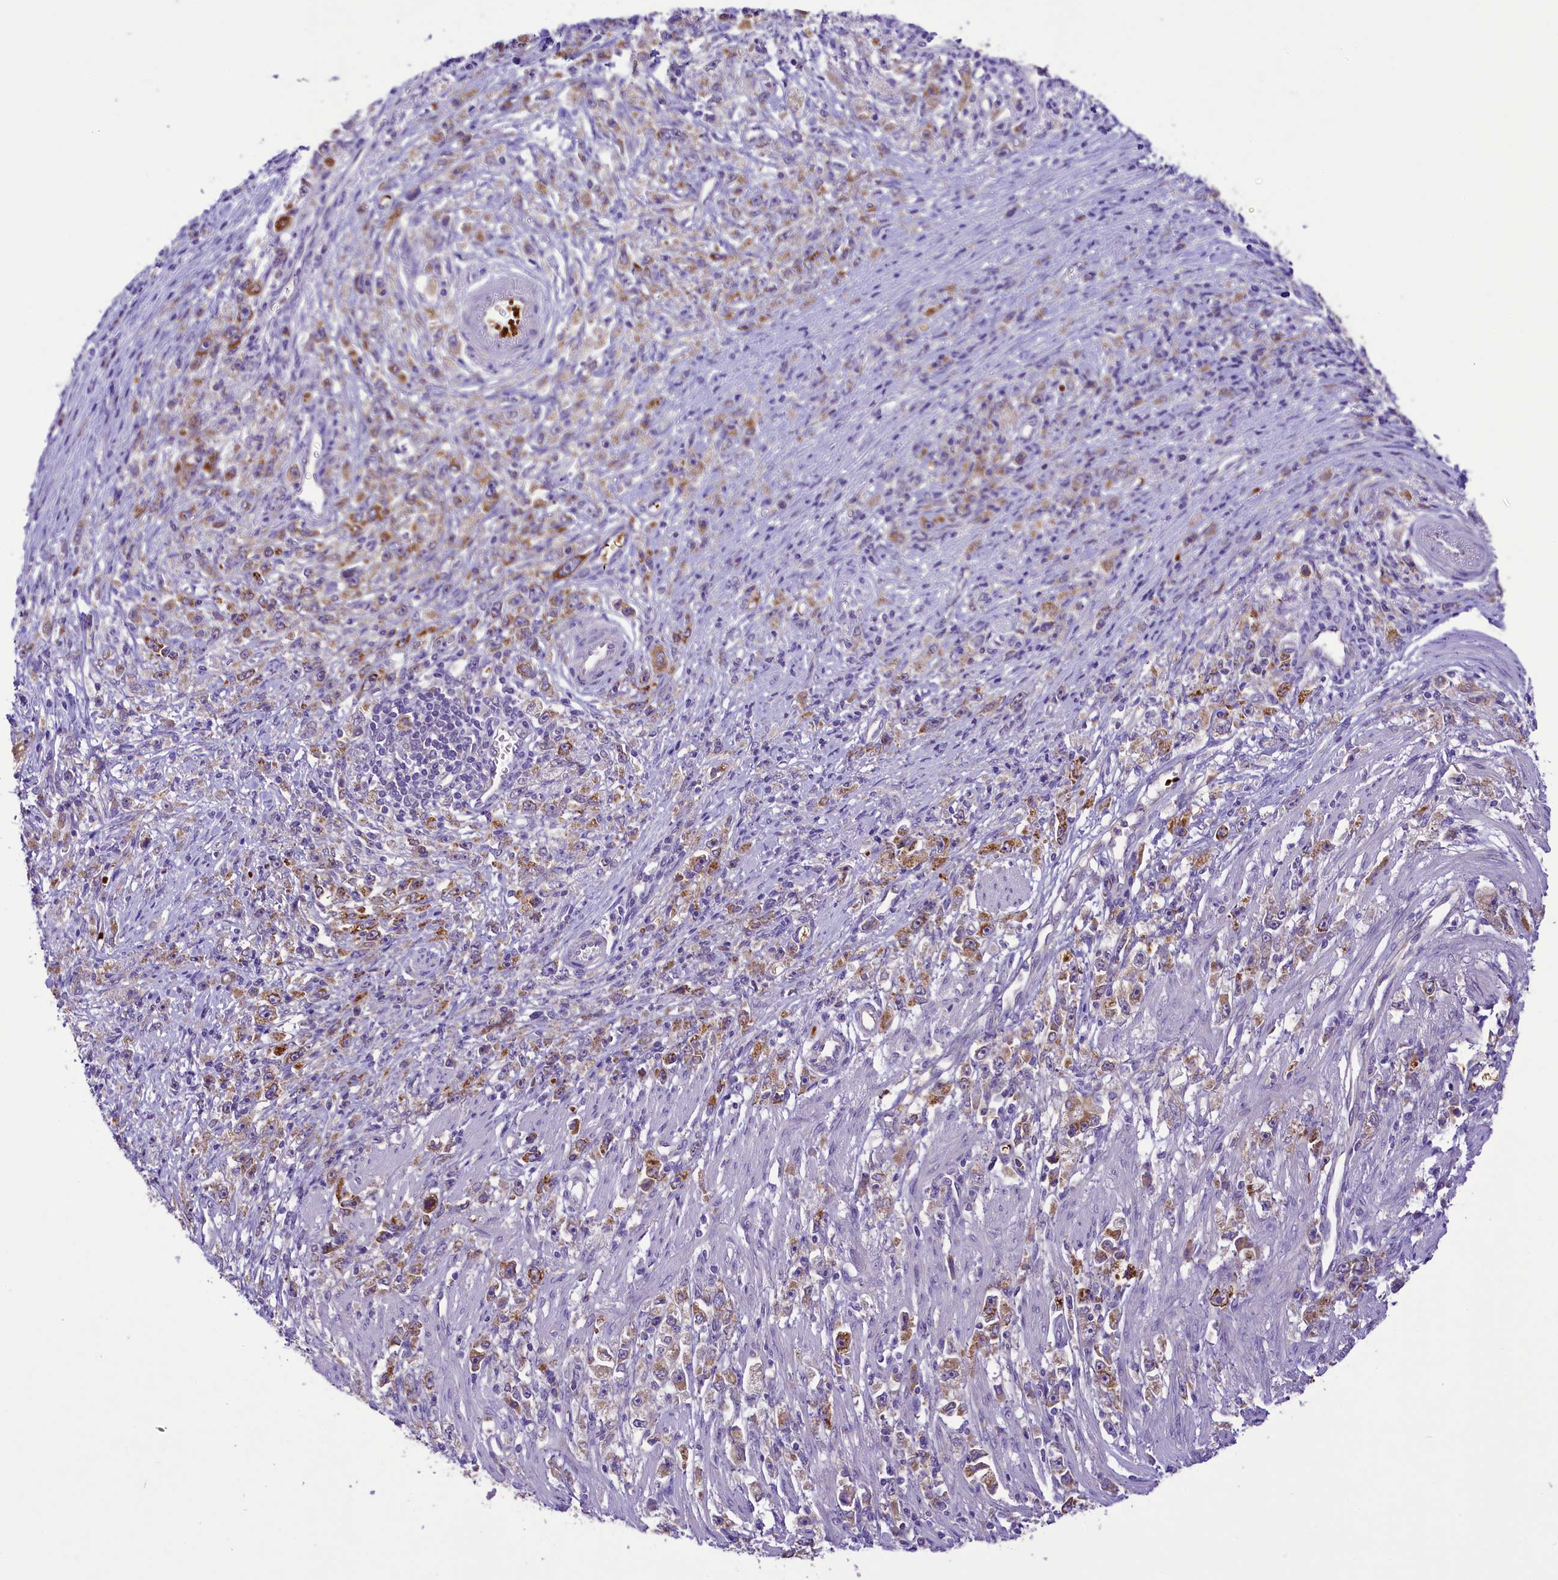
{"staining": {"intensity": "moderate", "quantity": ">75%", "location": "cytoplasmic/membranous"}, "tissue": "stomach cancer", "cell_type": "Tumor cells", "image_type": "cancer", "snomed": [{"axis": "morphology", "description": "Adenocarcinoma, NOS"}, {"axis": "topography", "description": "Stomach"}], "caption": "Human adenocarcinoma (stomach) stained with a protein marker displays moderate staining in tumor cells.", "gene": "LARP4", "patient": {"sex": "female", "age": 59}}